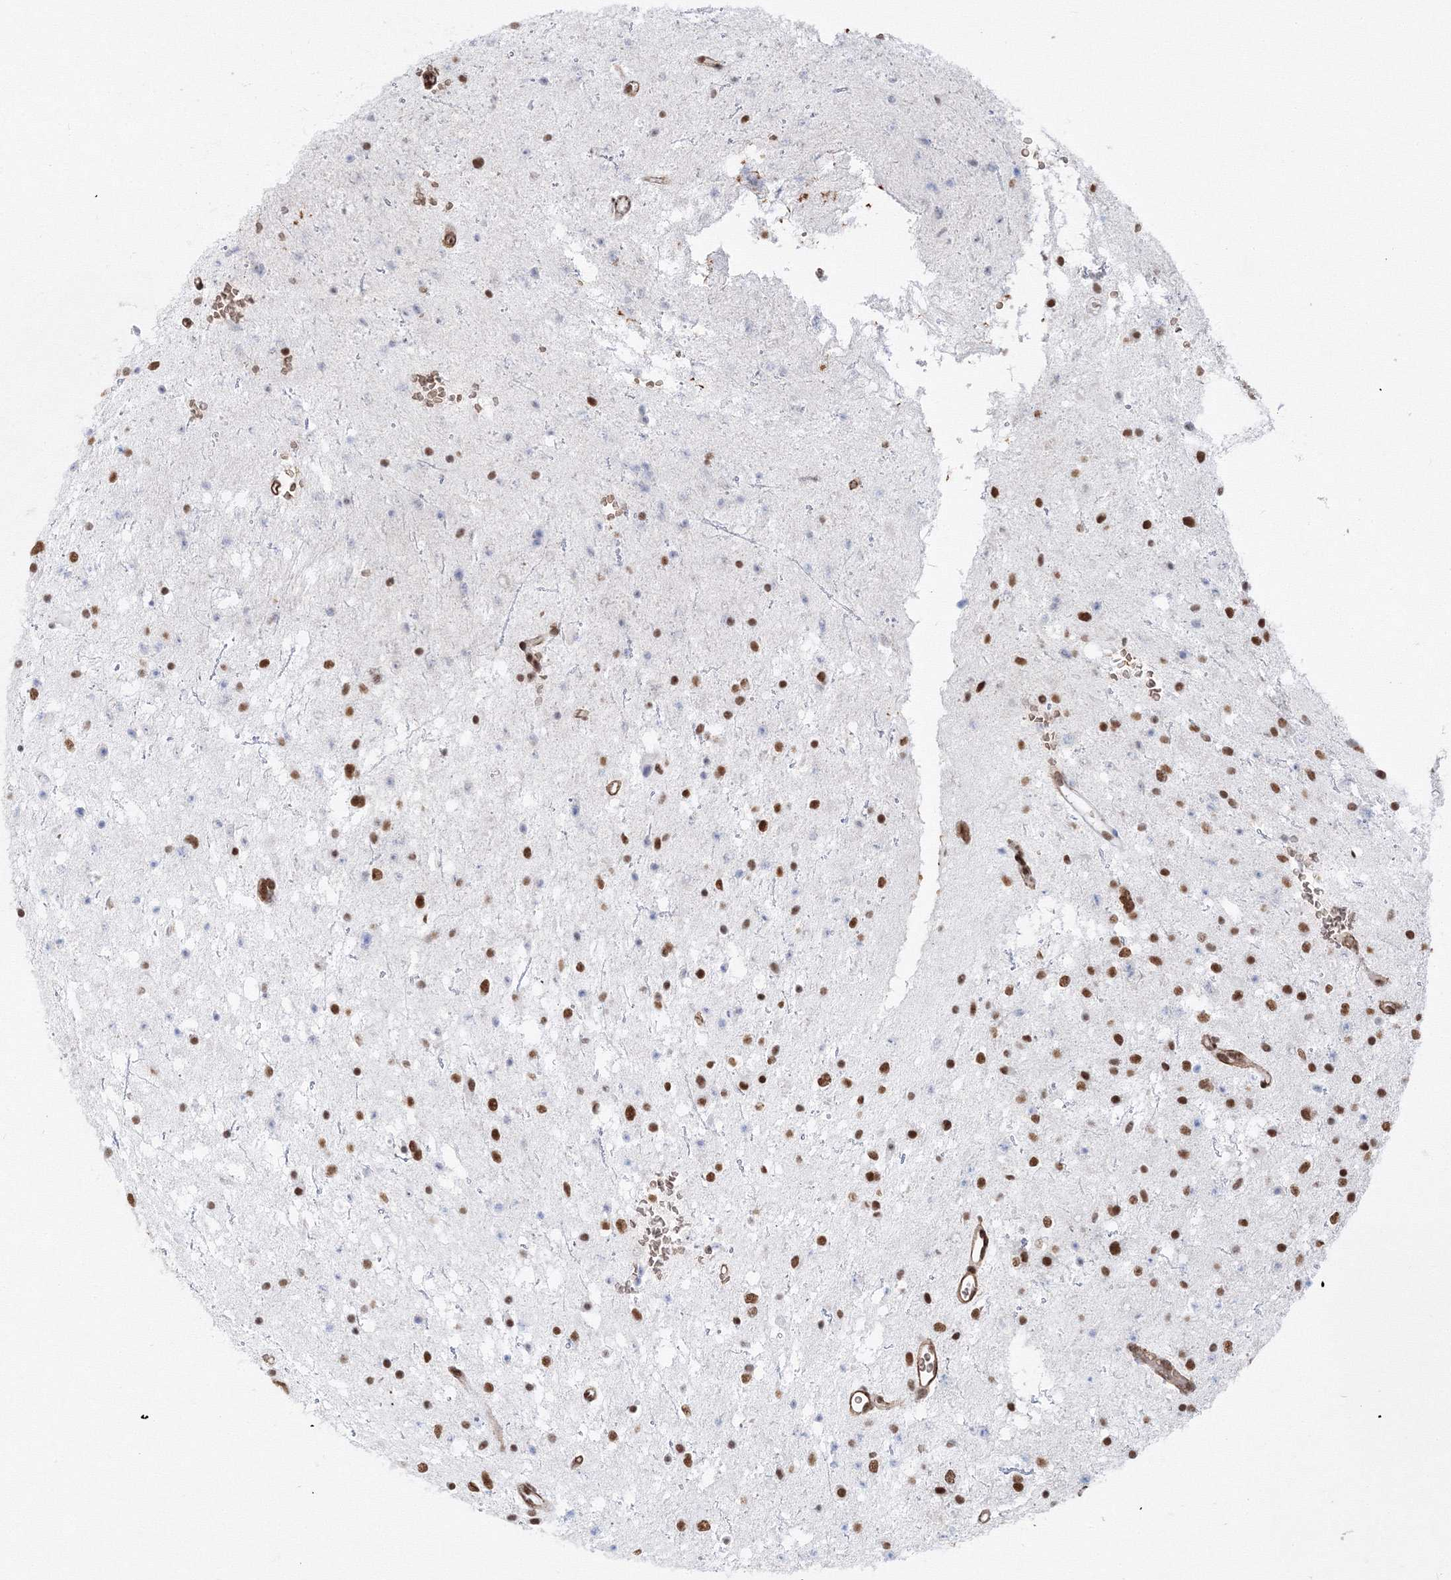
{"staining": {"intensity": "moderate", "quantity": ">75%", "location": "nuclear"}, "tissue": "glioma", "cell_type": "Tumor cells", "image_type": "cancer", "snomed": [{"axis": "morphology", "description": "Glioma, malignant, Low grade"}, {"axis": "topography", "description": "Brain"}], "caption": "There is medium levels of moderate nuclear staining in tumor cells of glioma, as demonstrated by immunohistochemical staining (brown color).", "gene": "ZNF638", "patient": {"sex": "female", "age": 37}}